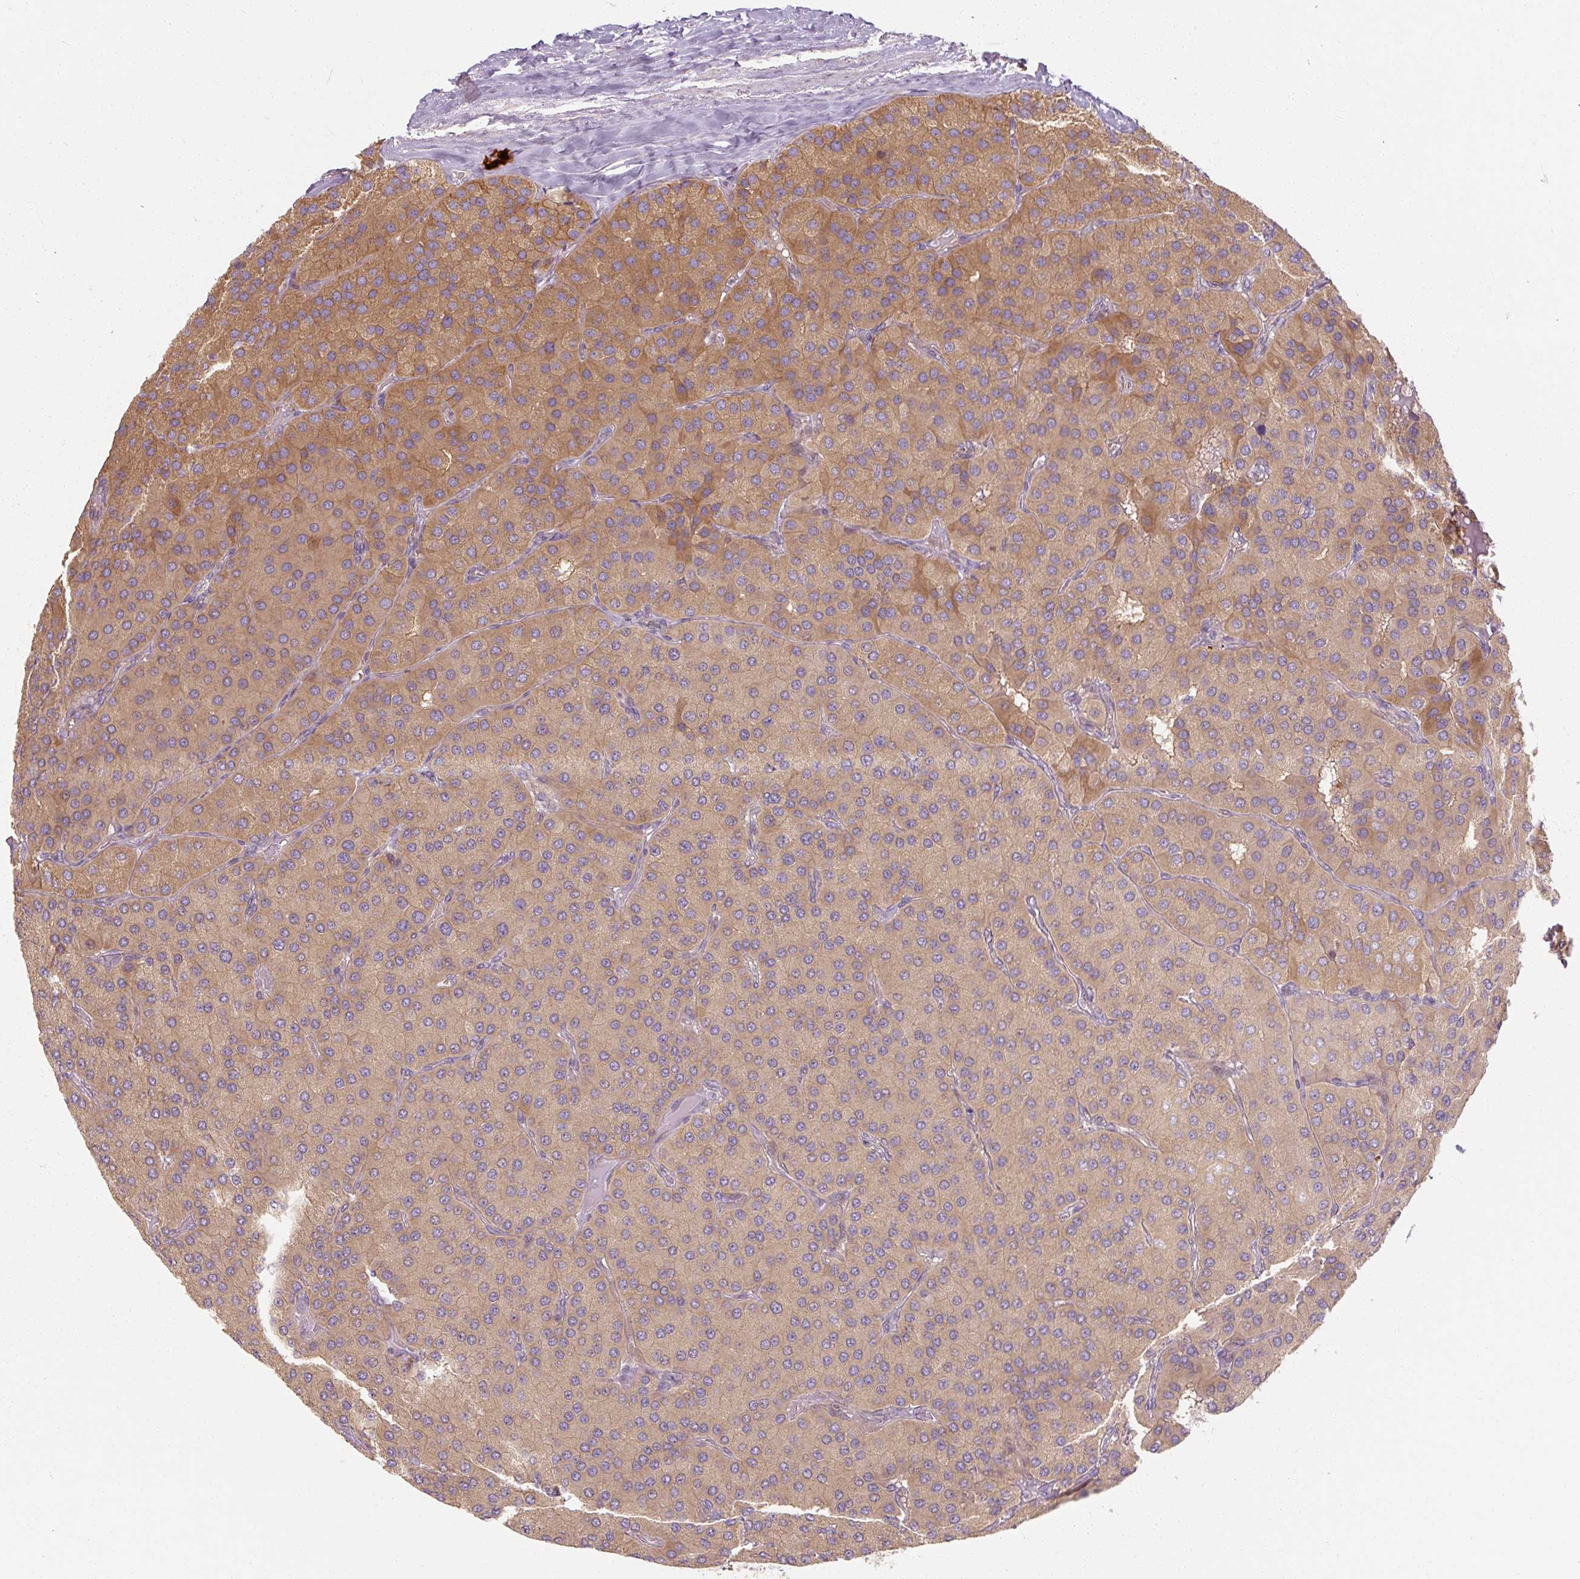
{"staining": {"intensity": "moderate", "quantity": ">75%", "location": "cytoplasmic/membranous"}, "tissue": "parathyroid gland", "cell_type": "Glandular cells", "image_type": "normal", "snomed": [{"axis": "morphology", "description": "Normal tissue, NOS"}, {"axis": "morphology", "description": "Adenoma, NOS"}, {"axis": "topography", "description": "Parathyroid gland"}], "caption": "Moderate cytoplasmic/membranous positivity for a protein is present in approximately >75% of glandular cells of benign parathyroid gland using IHC.", "gene": "RB1CC1", "patient": {"sex": "female", "age": 86}}